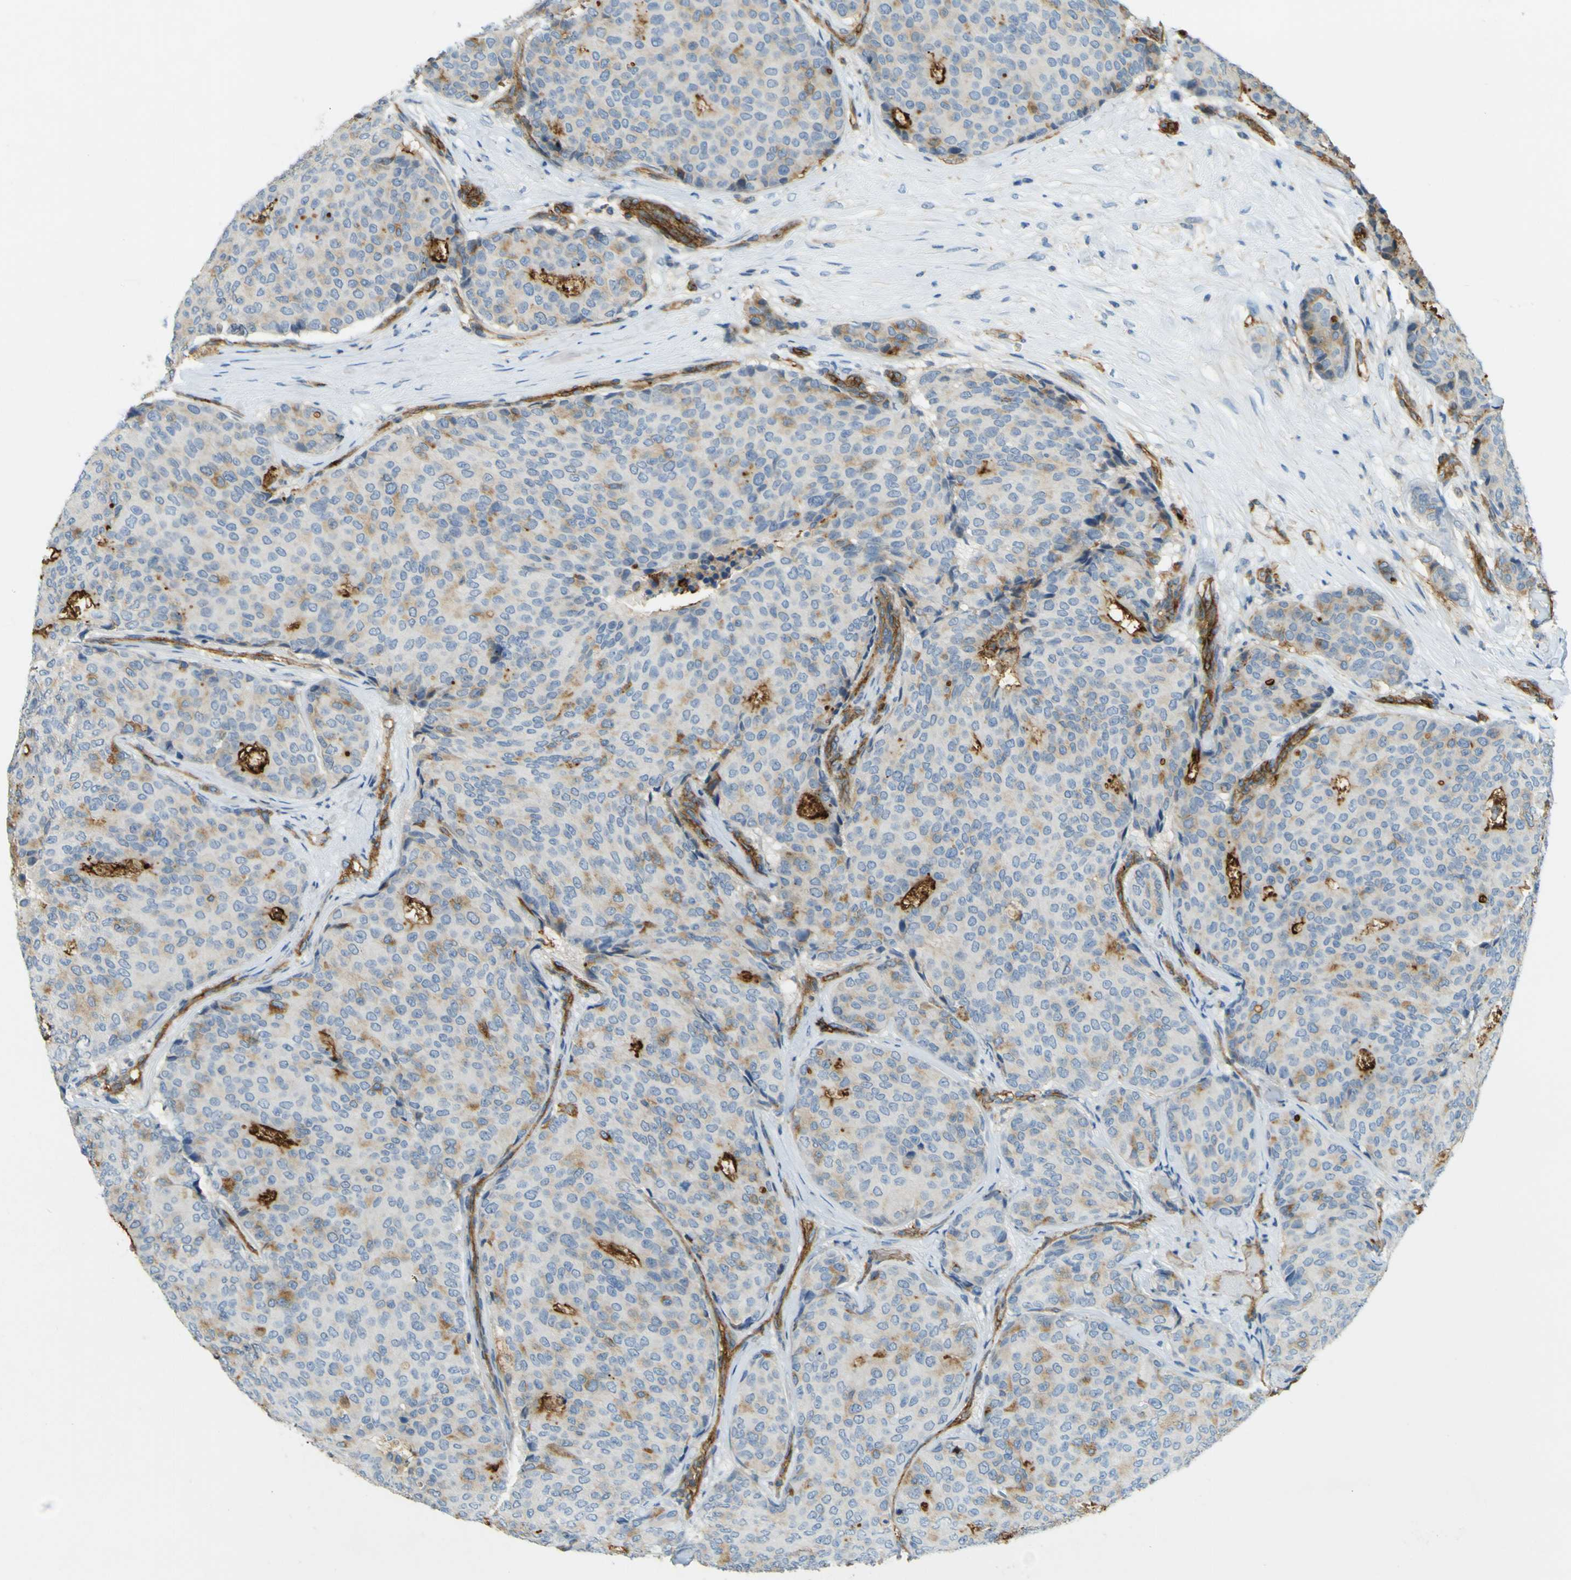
{"staining": {"intensity": "weak", "quantity": "25%-75%", "location": "cytoplasmic/membranous"}, "tissue": "breast cancer", "cell_type": "Tumor cells", "image_type": "cancer", "snomed": [{"axis": "morphology", "description": "Duct carcinoma"}, {"axis": "topography", "description": "Breast"}], "caption": "A low amount of weak cytoplasmic/membranous positivity is identified in about 25%-75% of tumor cells in breast infiltrating ductal carcinoma tissue.", "gene": "PLXDC1", "patient": {"sex": "female", "age": 75}}